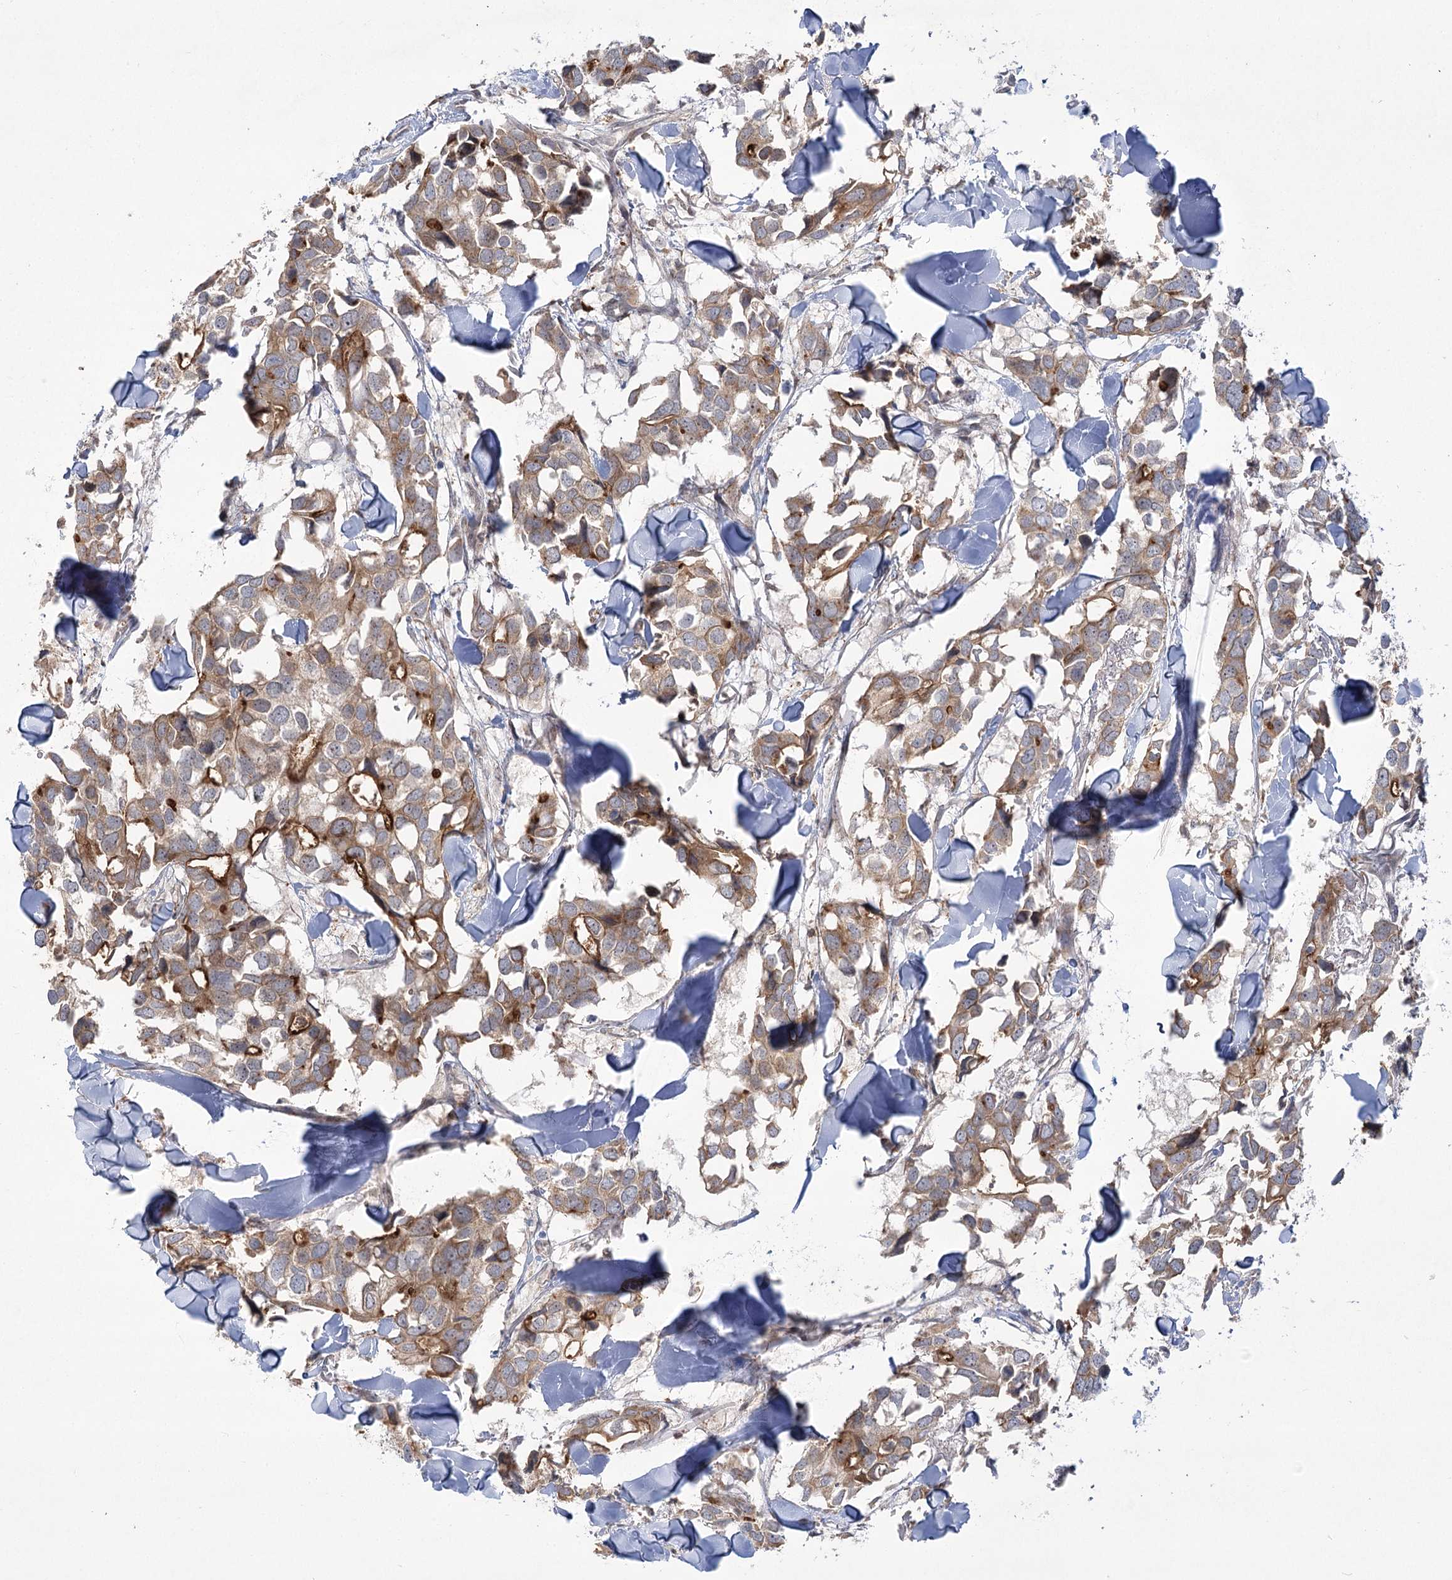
{"staining": {"intensity": "moderate", "quantity": ">75%", "location": "cytoplasmic/membranous"}, "tissue": "breast cancer", "cell_type": "Tumor cells", "image_type": "cancer", "snomed": [{"axis": "morphology", "description": "Duct carcinoma"}, {"axis": "topography", "description": "Breast"}], "caption": "Protein positivity by immunohistochemistry shows moderate cytoplasmic/membranous expression in approximately >75% of tumor cells in breast cancer. (DAB (3,3'-diaminobenzidine) IHC, brown staining for protein, blue staining for nuclei).", "gene": "SYTL1", "patient": {"sex": "female", "age": 83}}